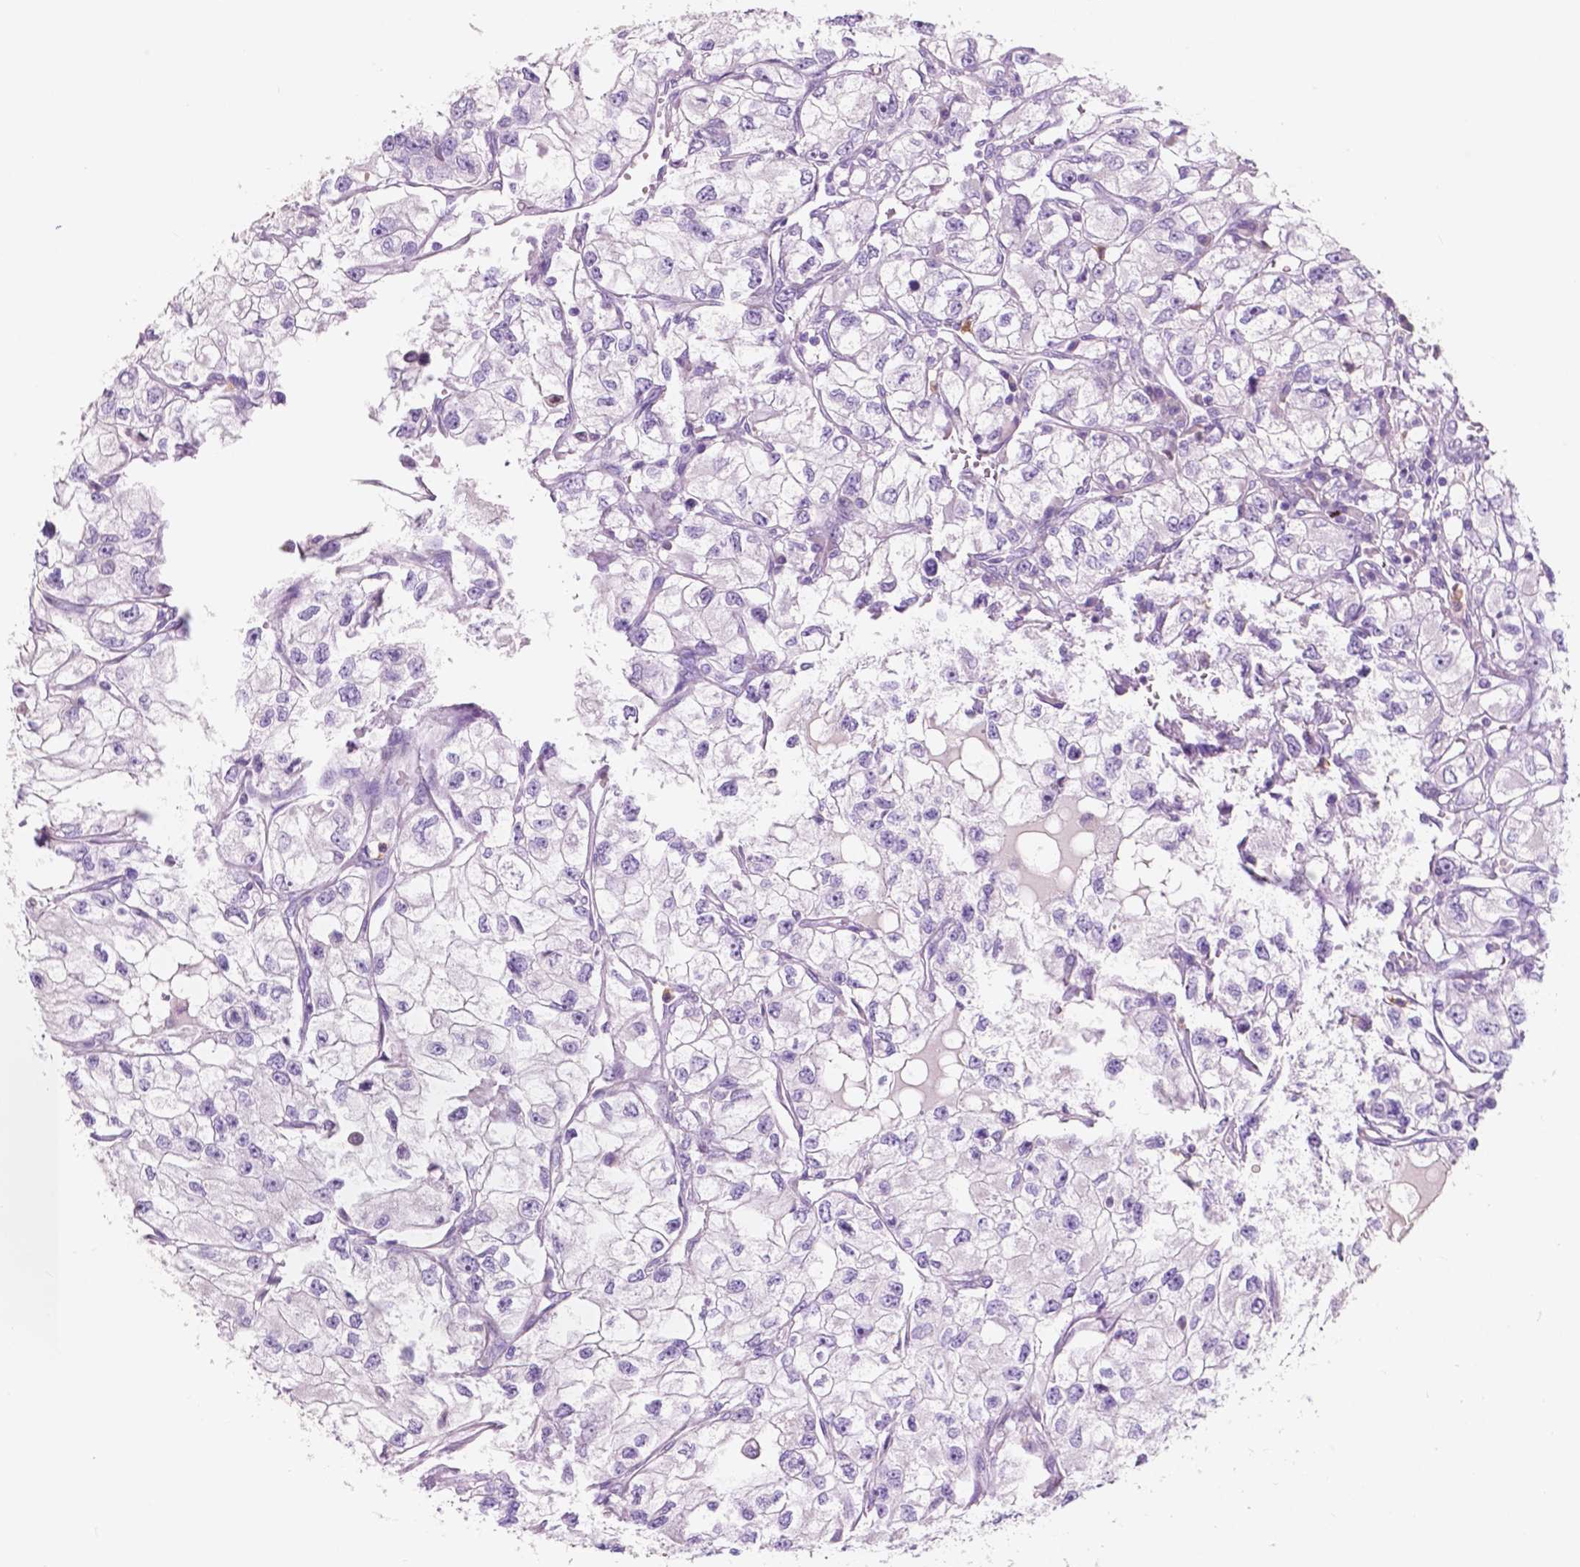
{"staining": {"intensity": "negative", "quantity": "none", "location": "none"}, "tissue": "renal cancer", "cell_type": "Tumor cells", "image_type": "cancer", "snomed": [{"axis": "morphology", "description": "Adenocarcinoma, NOS"}, {"axis": "topography", "description": "Kidney"}], "caption": "Photomicrograph shows no significant protein staining in tumor cells of renal cancer (adenocarcinoma). (DAB immunohistochemistry (IHC), high magnification).", "gene": "CUZD1", "patient": {"sex": "female", "age": 59}}